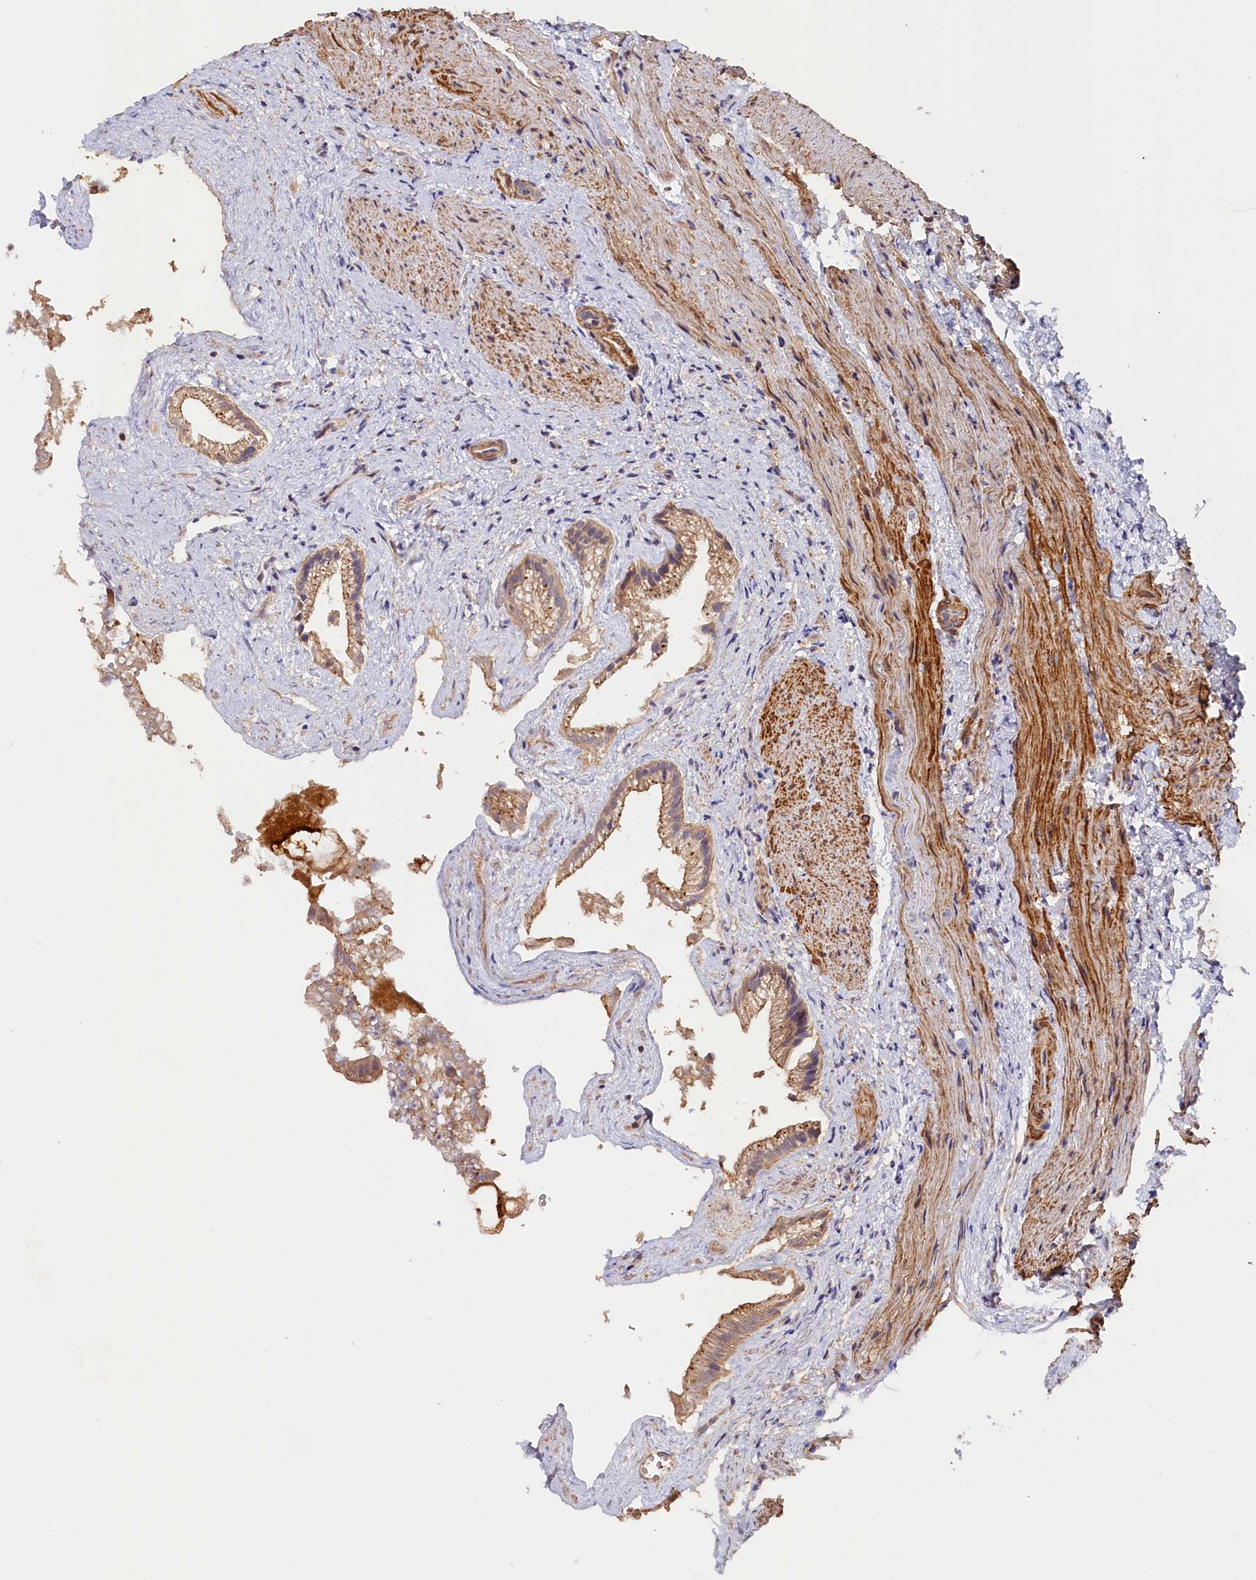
{"staining": {"intensity": "moderate", "quantity": ">75%", "location": "cytoplasmic/membranous"}, "tissue": "gallbladder", "cell_type": "Glandular cells", "image_type": "normal", "snomed": [{"axis": "morphology", "description": "Normal tissue, NOS"}, {"axis": "morphology", "description": "Inflammation, NOS"}, {"axis": "topography", "description": "Gallbladder"}], "caption": "Protein analysis of normal gallbladder displays moderate cytoplasmic/membranous staining in about >75% of glandular cells. Using DAB (brown) and hematoxylin (blue) stains, captured at high magnification using brightfield microscopy.", "gene": "TANGO6", "patient": {"sex": "male", "age": 51}}